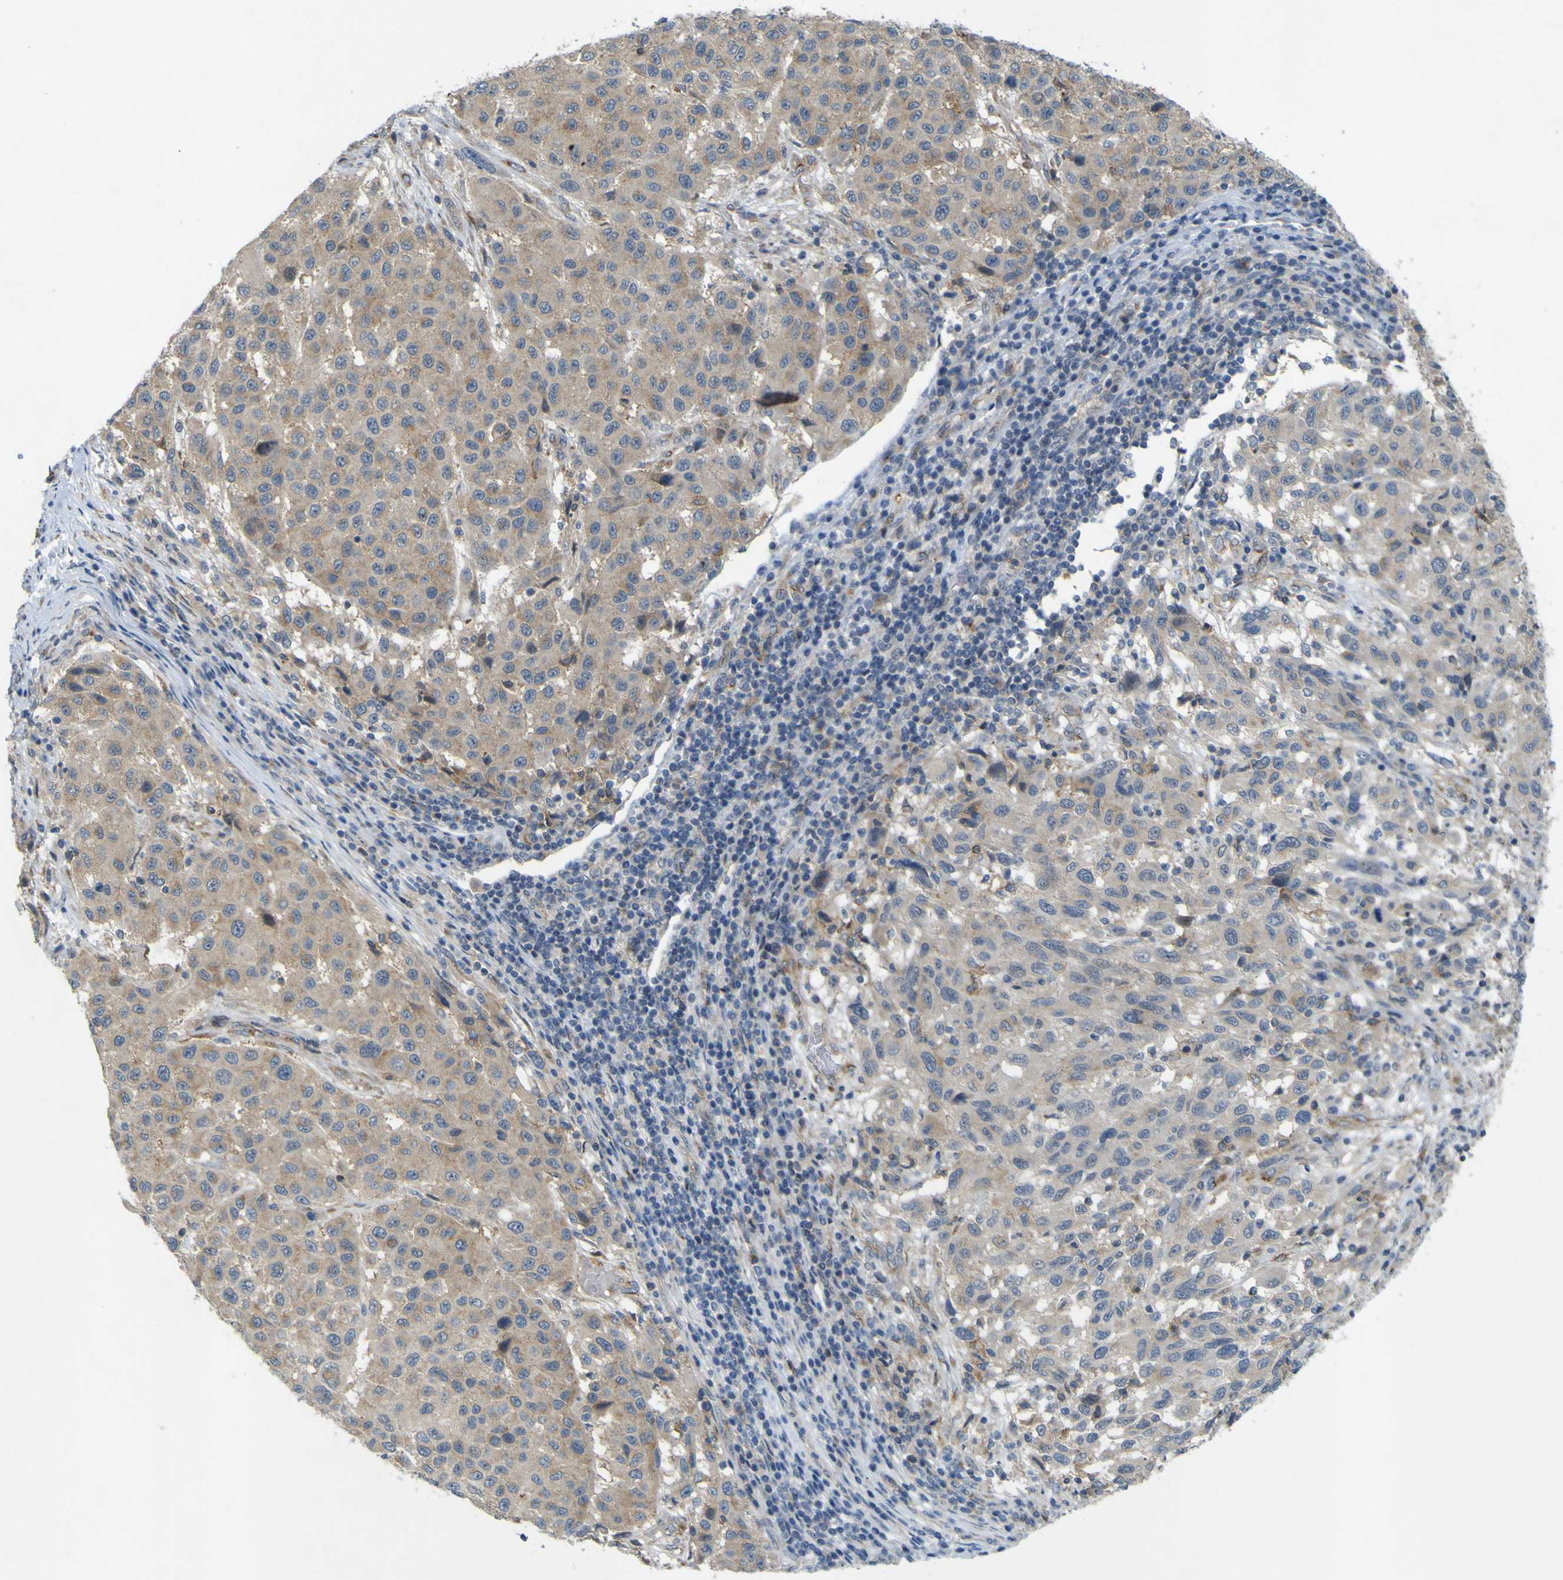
{"staining": {"intensity": "weak", "quantity": ">75%", "location": "cytoplasmic/membranous"}, "tissue": "melanoma", "cell_type": "Tumor cells", "image_type": "cancer", "snomed": [{"axis": "morphology", "description": "Malignant melanoma, Metastatic site"}, {"axis": "topography", "description": "Lymph node"}], "caption": "This micrograph exhibits immunohistochemistry staining of human melanoma, with low weak cytoplasmic/membranous expression in about >75% of tumor cells.", "gene": "IGF2R", "patient": {"sex": "male", "age": 61}}